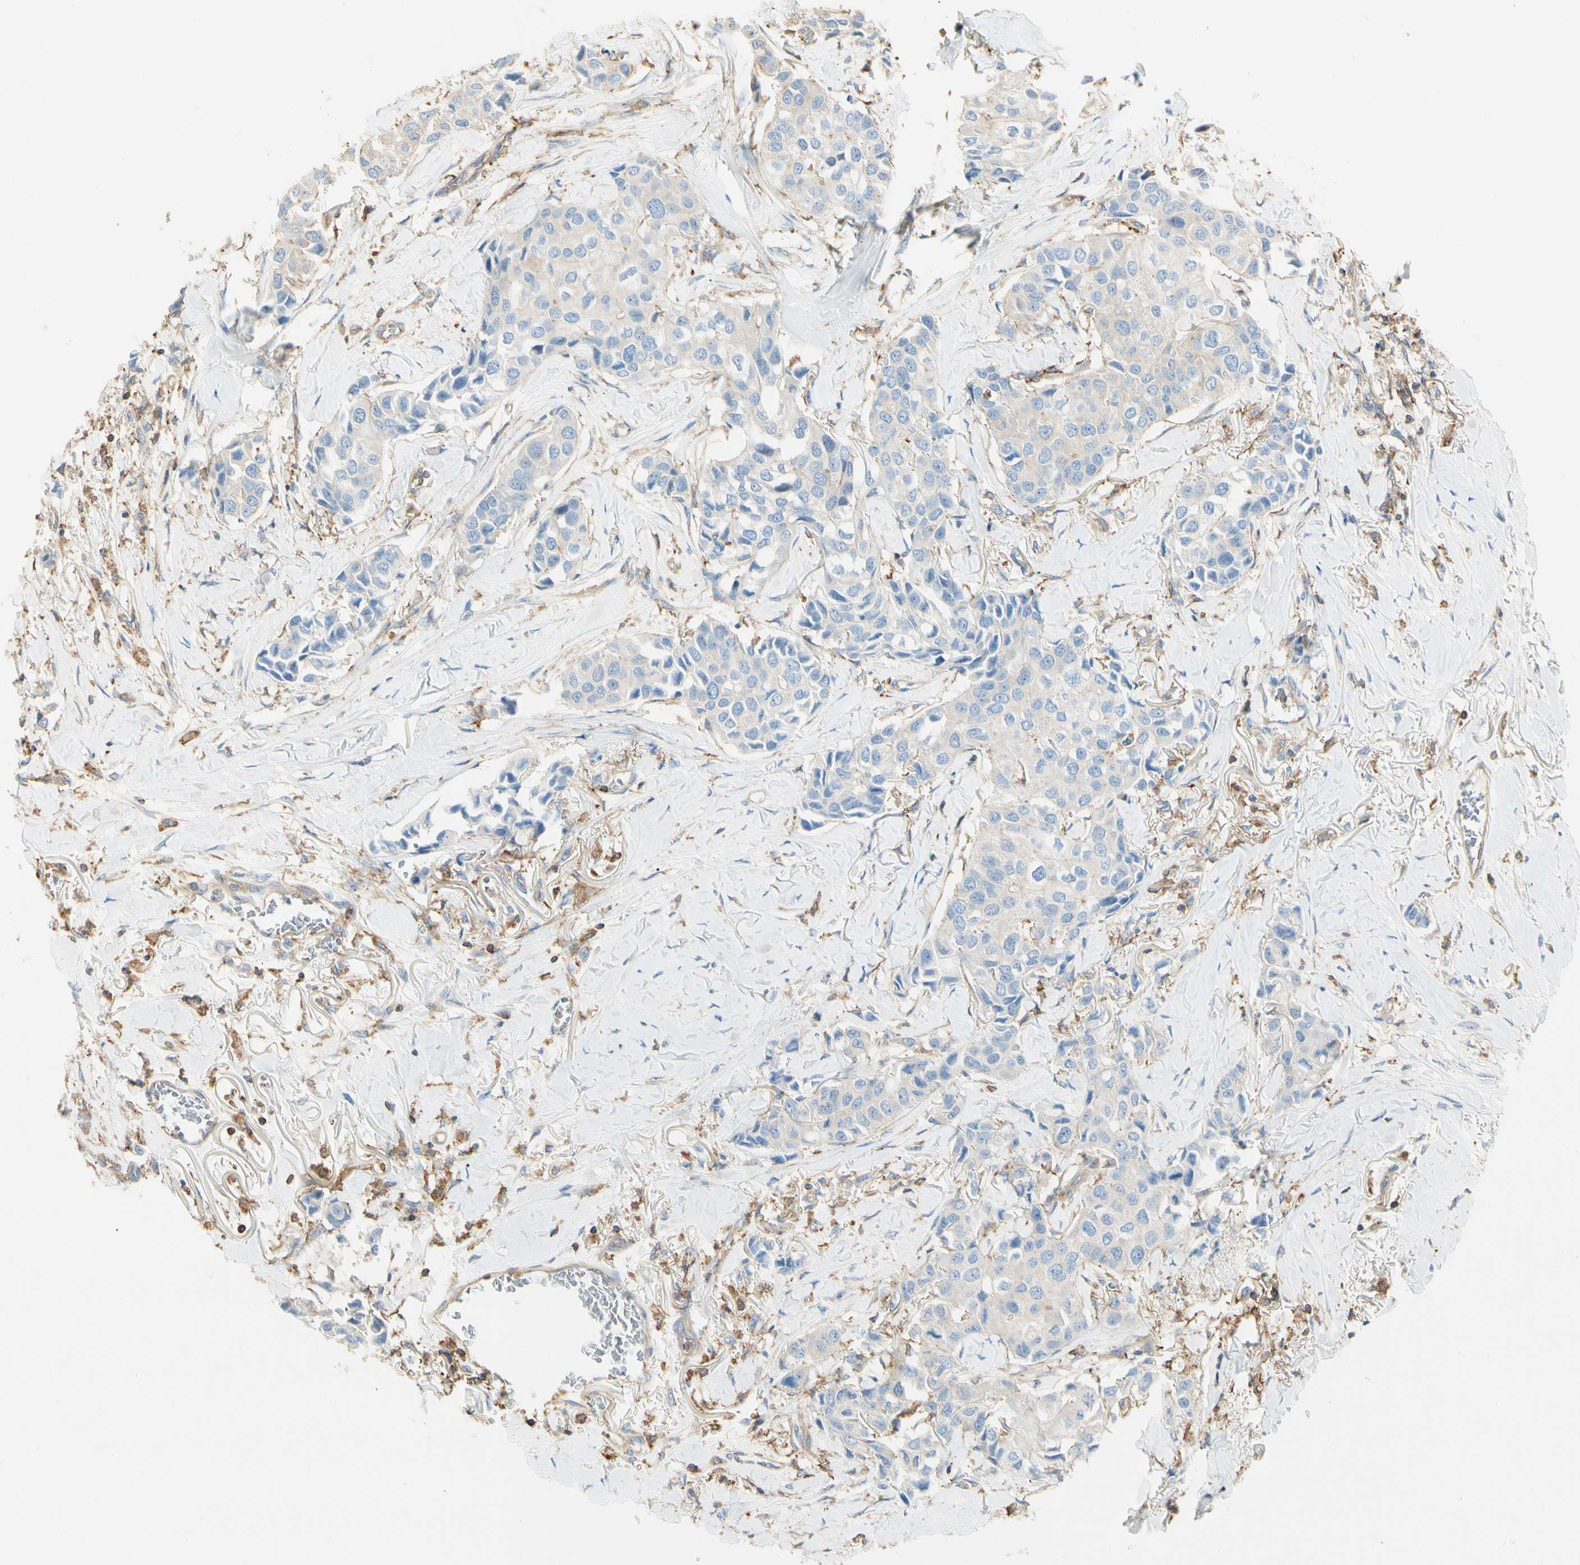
{"staining": {"intensity": "weak", "quantity": "<25%", "location": "cytoplasmic/membranous"}, "tissue": "breast cancer", "cell_type": "Tumor cells", "image_type": "cancer", "snomed": [{"axis": "morphology", "description": "Duct carcinoma"}, {"axis": "topography", "description": "Breast"}], "caption": "This is an IHC micrograph of human breast intraductal carcinoma. There is no expression in tumor cells.", "gene": "ARPC2", "patient": {"sex": "female", "age": 80}}